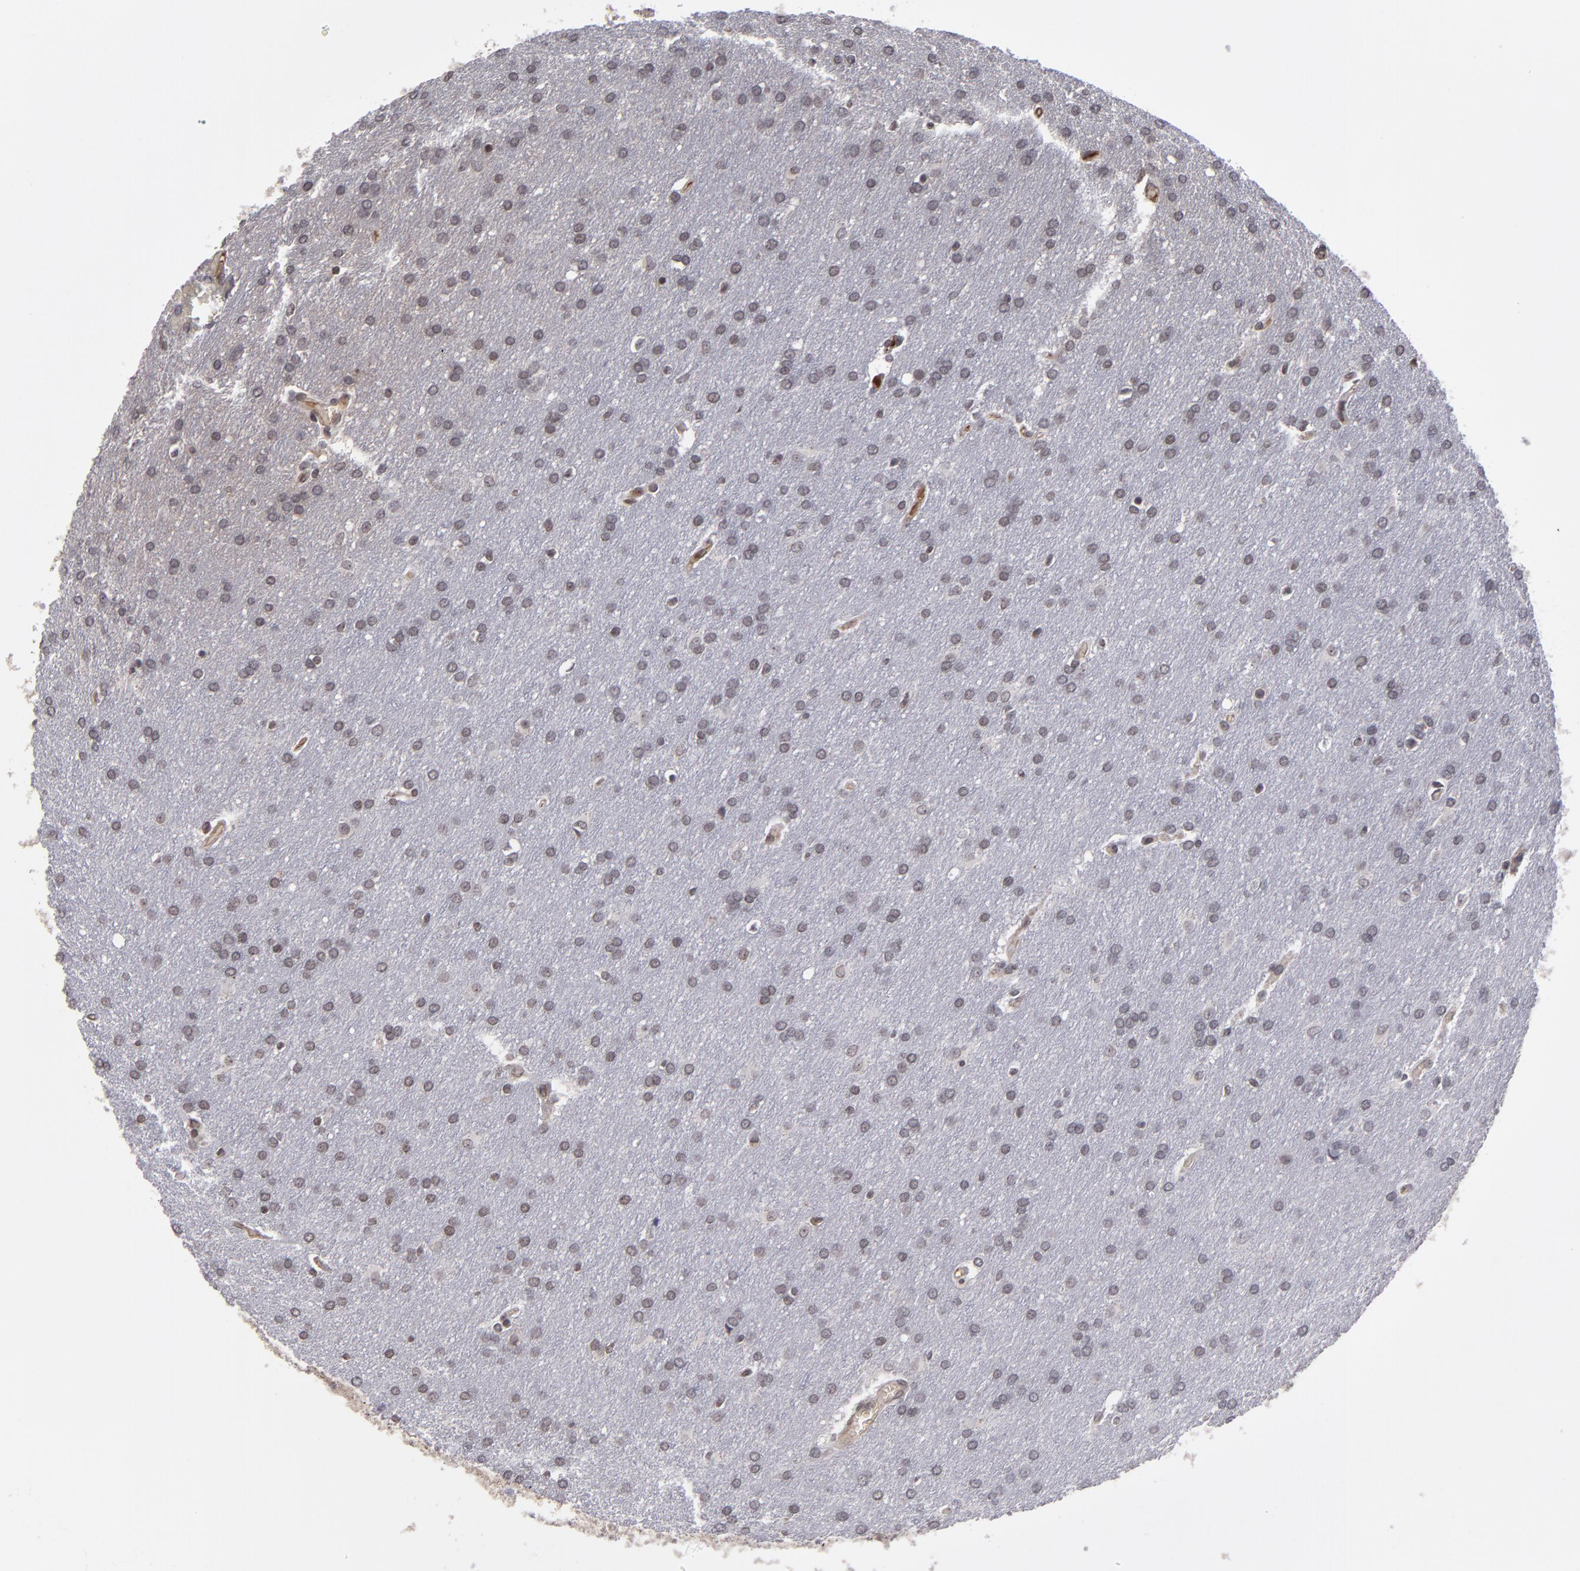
{"staining": {"intensity": "negative", "quantity": "none", "location": "none"}, "tissue": "glioma", "cell_type": "Tumor cells", "image_type": "cancer", "snomed": [{"axis": "morphology", "description": "Glioma, malignant, Low grade"}, {"axis": "topography", "description": "Brain"}], "caption": "The image displays no staining of tumor cells in malignant glioma (low-grade). Brightfield microscopy of immunohistochemistry (IHC) stained with DAB (brown) and hematoxylin (blue), captured at high magnification.", "gene": "ITIH4", "patient": {"sex": "female", "age": 32}}